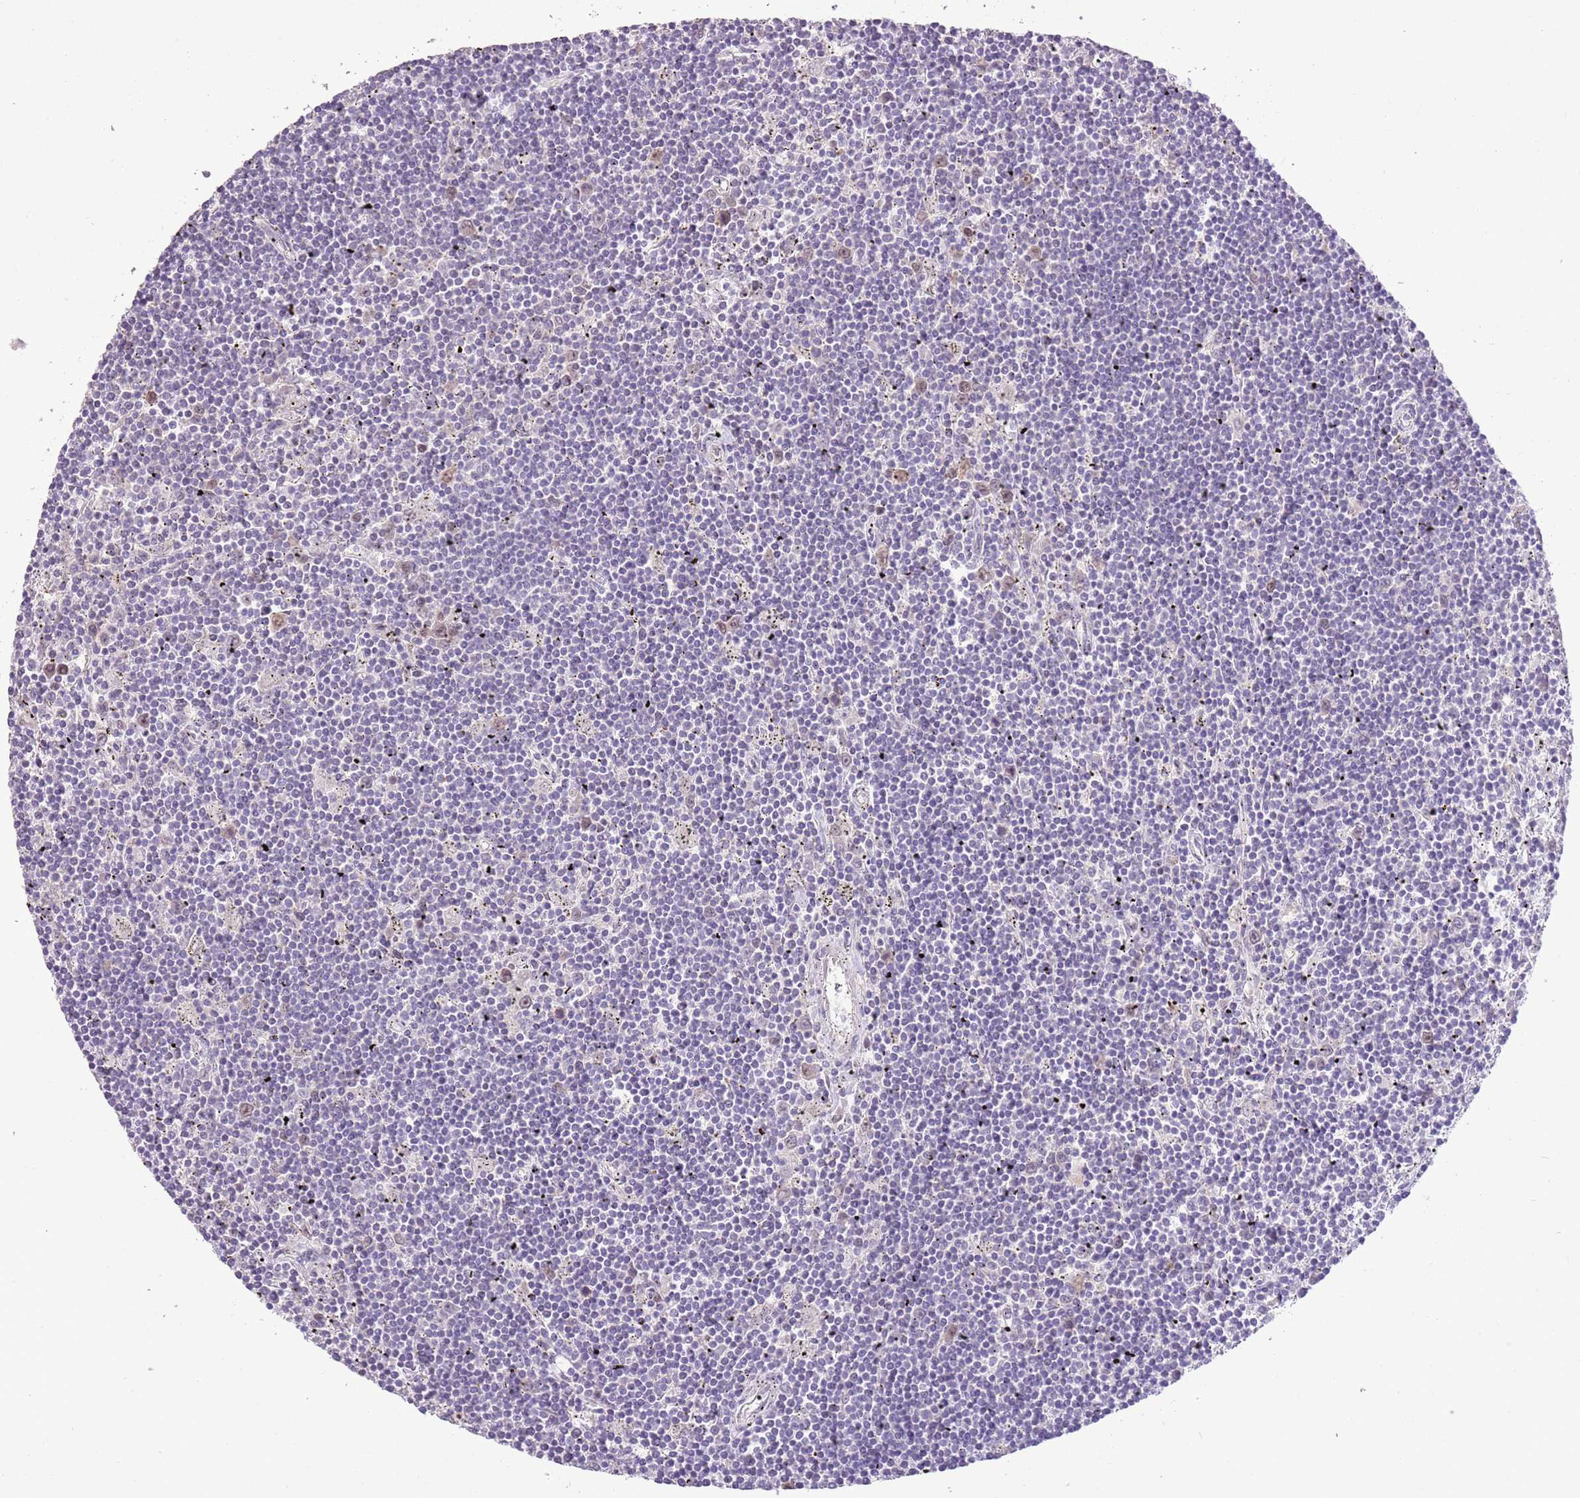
{"staining": {"intensity": "negative", "quantity": "none", "location": "none"}, "tissue": "lymphoma", "cell_type": "Tumor cells", "image_type": "cancer", "snomed": [{"axis": "morphology", "description": "Malignant lymphoma, non-Hodgkin's type, Low grade"}, {"axis": "topography", "description": "Spleen"}], "caption": "This is an immunohistochemistry (IHC) image of human lymphoma. There is no staining in tumor cells.", "gene": "GMNN", "patient": {"sex": "male", "age": 76}}